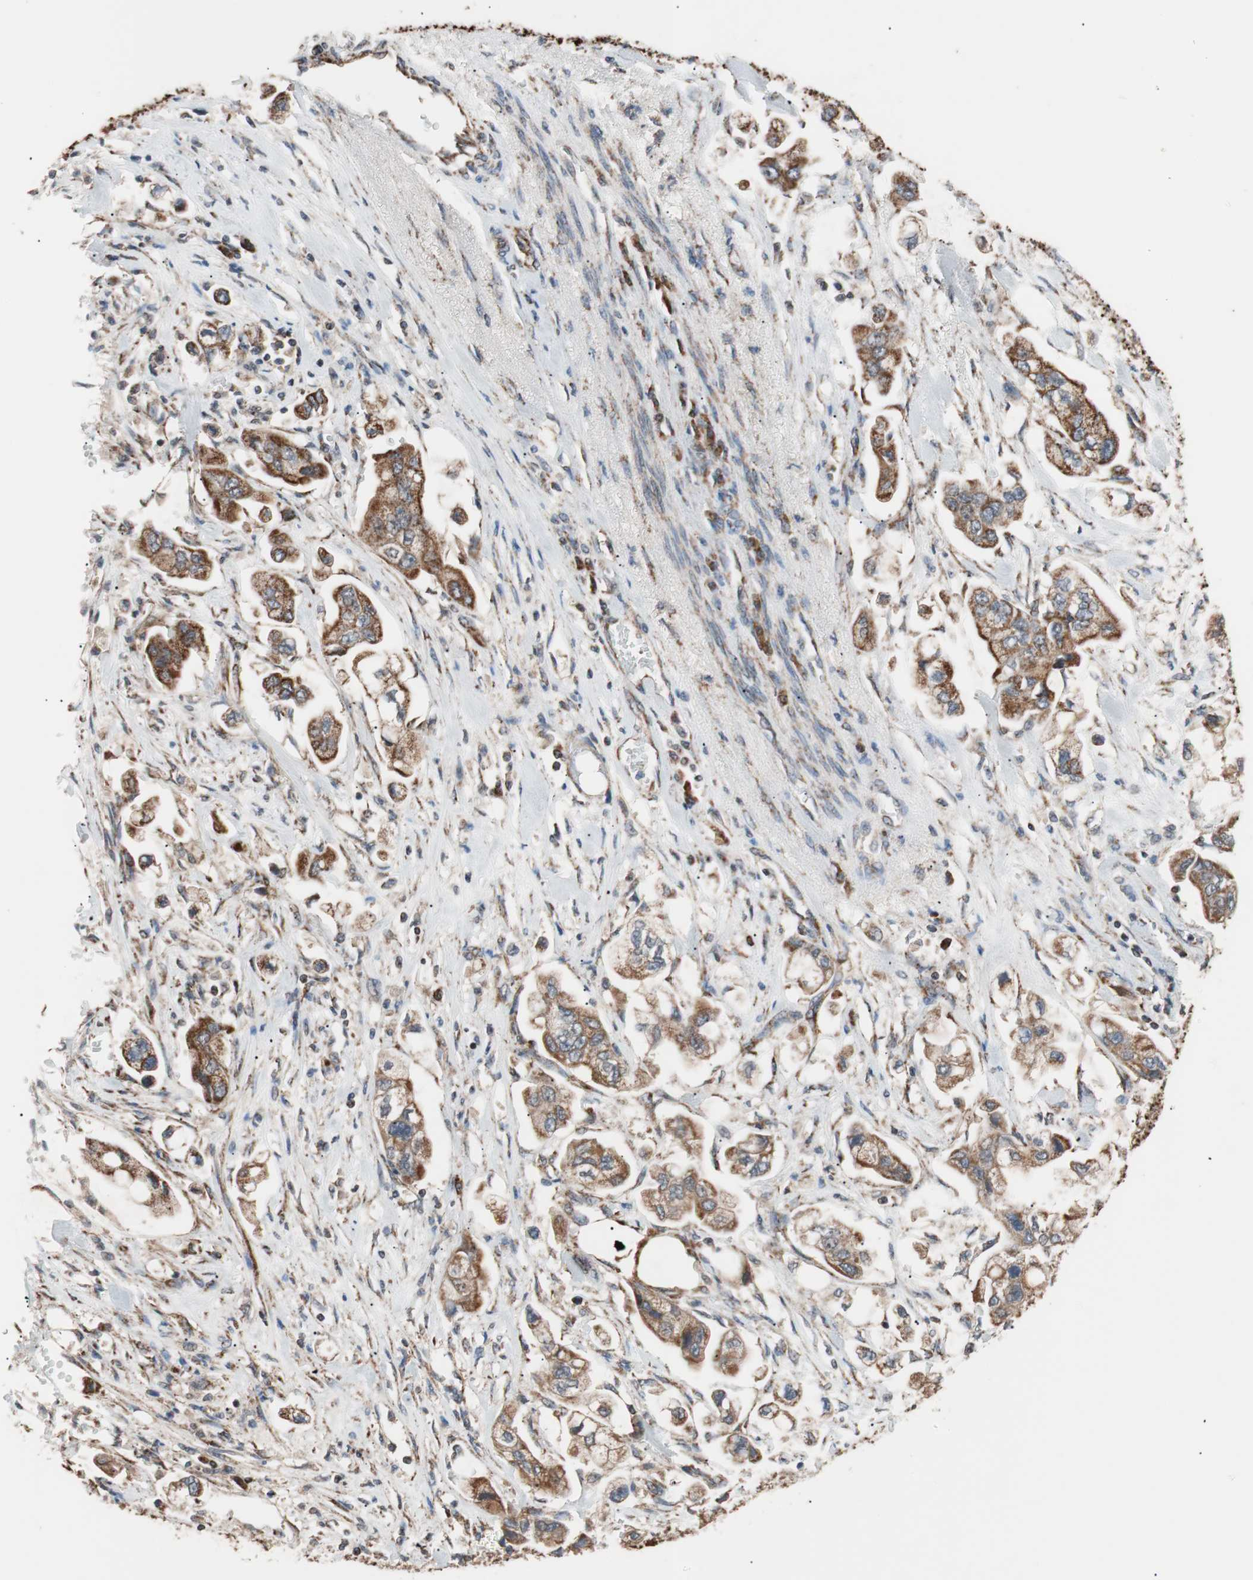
{"staining": {"intensity": "strong", "quantity": ">75%", "location": "cytoplasmic/membranous"}, "tissue": "stomach cancer", "cell_type": "Tumor cells", "image_type": "cancer", "snomed": [{"axis": "morphology", "description": "Adenocarcinoma, NOS"}, {"axis": "topography", "description": "Stomach"}], "caption": "A brown stain labels strong cytoplasmic/membranous expression of a protein in stomach adenocarcinoma tumor cells. The protein of interest is shown in brown color, while the nuclei are stained blue.", "gene": "PITRM1", "patient": {"sex": "male", "age": 62}}